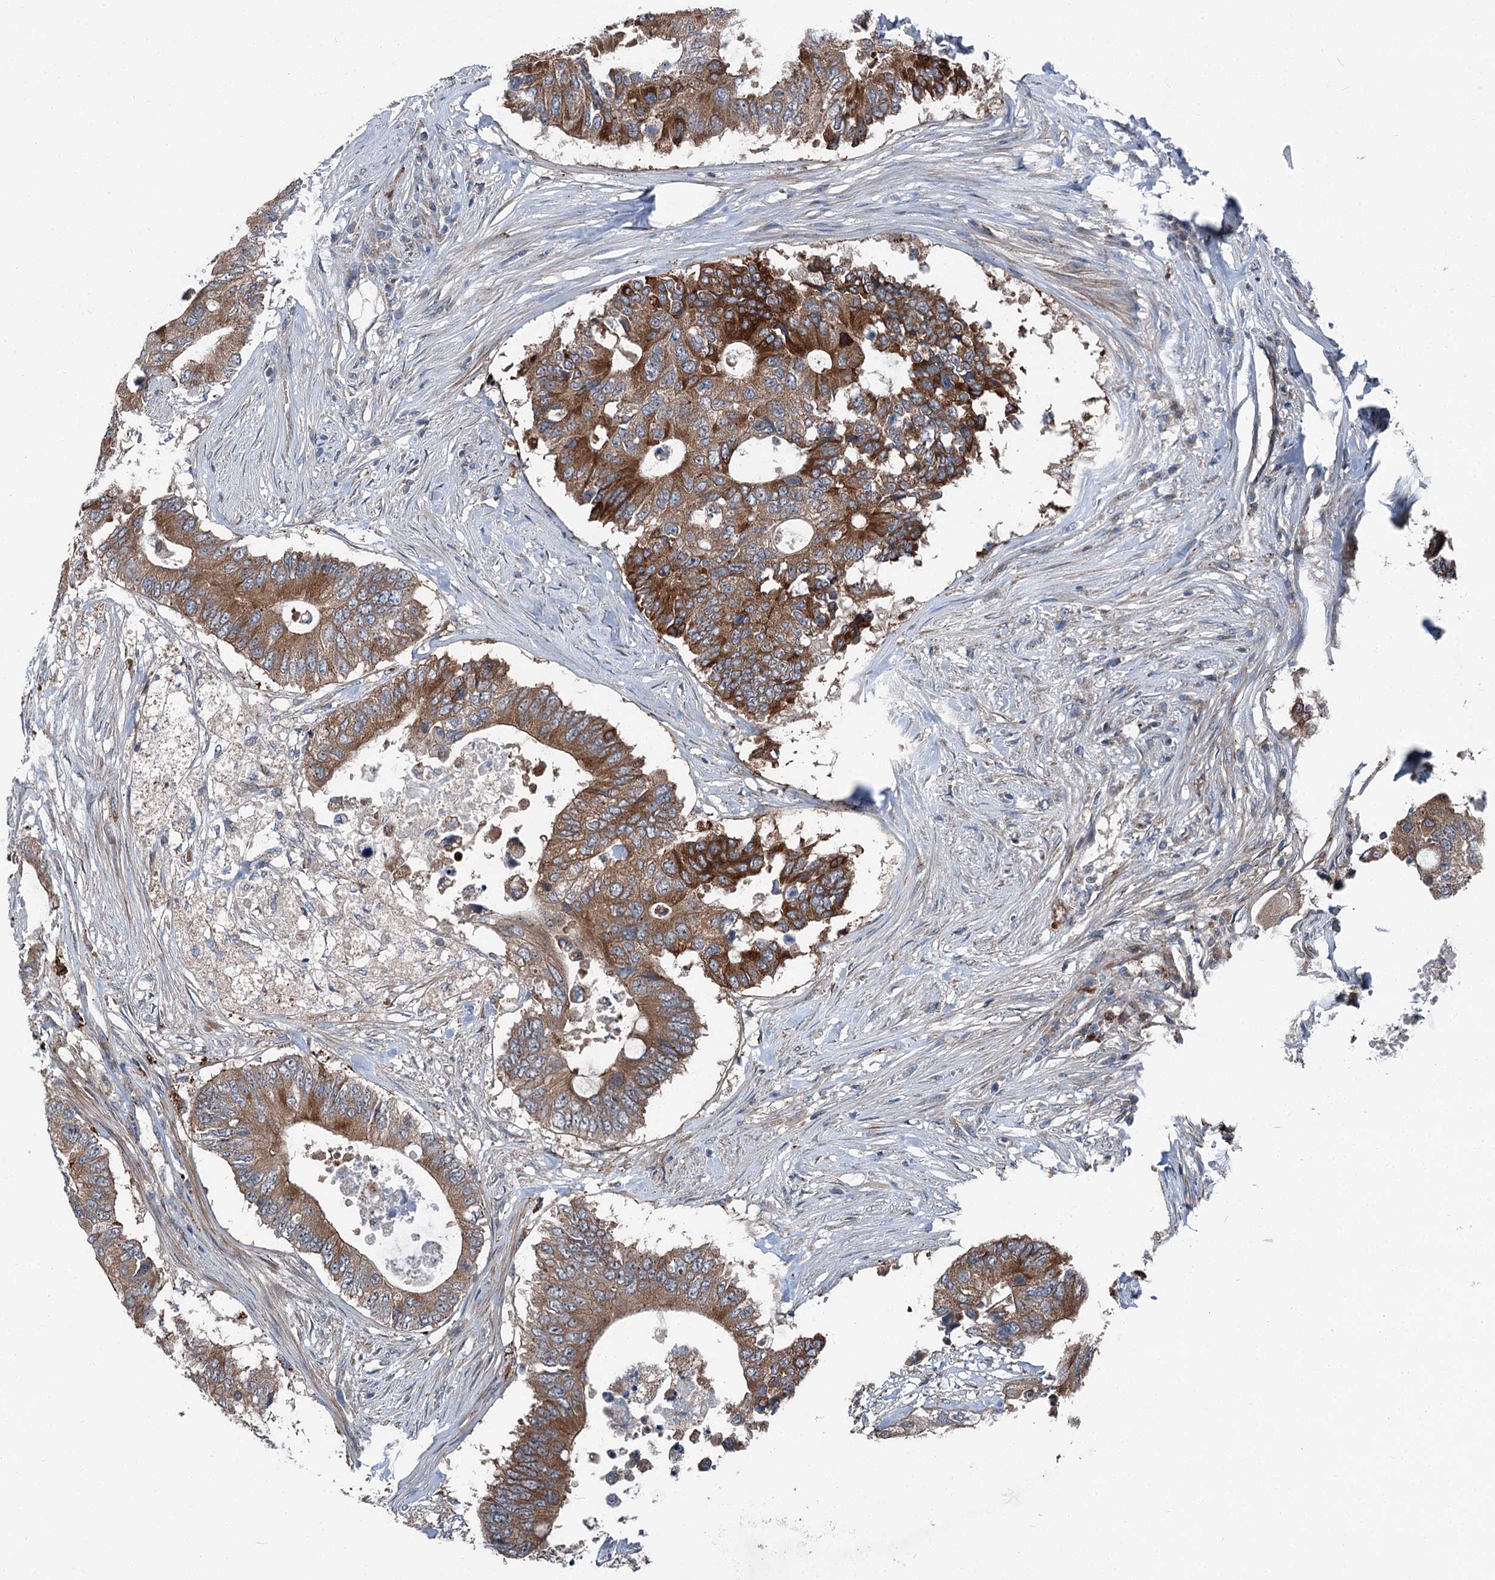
{"staining": {"intensity": "moderate", "quantity": ">75%", "location": "cytoplasmic/membranous"}, "tissue": "colorectal cancer", "cell_type": "Tumor cells", "image_type": "cancer", "snomed": [{"axis": "morphology", "description": "Adenocarcinoma, NOS"}, {"axis": "topography", "description": "Colon"}], "caption": "Protein expression analysis of human colorectal cancer (adenocarcinoma) reveals moderate cytoplasmic/membranous staining in approximately >75% of tumor cells.", "gene": "POLR1D", "patient": {"sex": "male", "age": 71}}